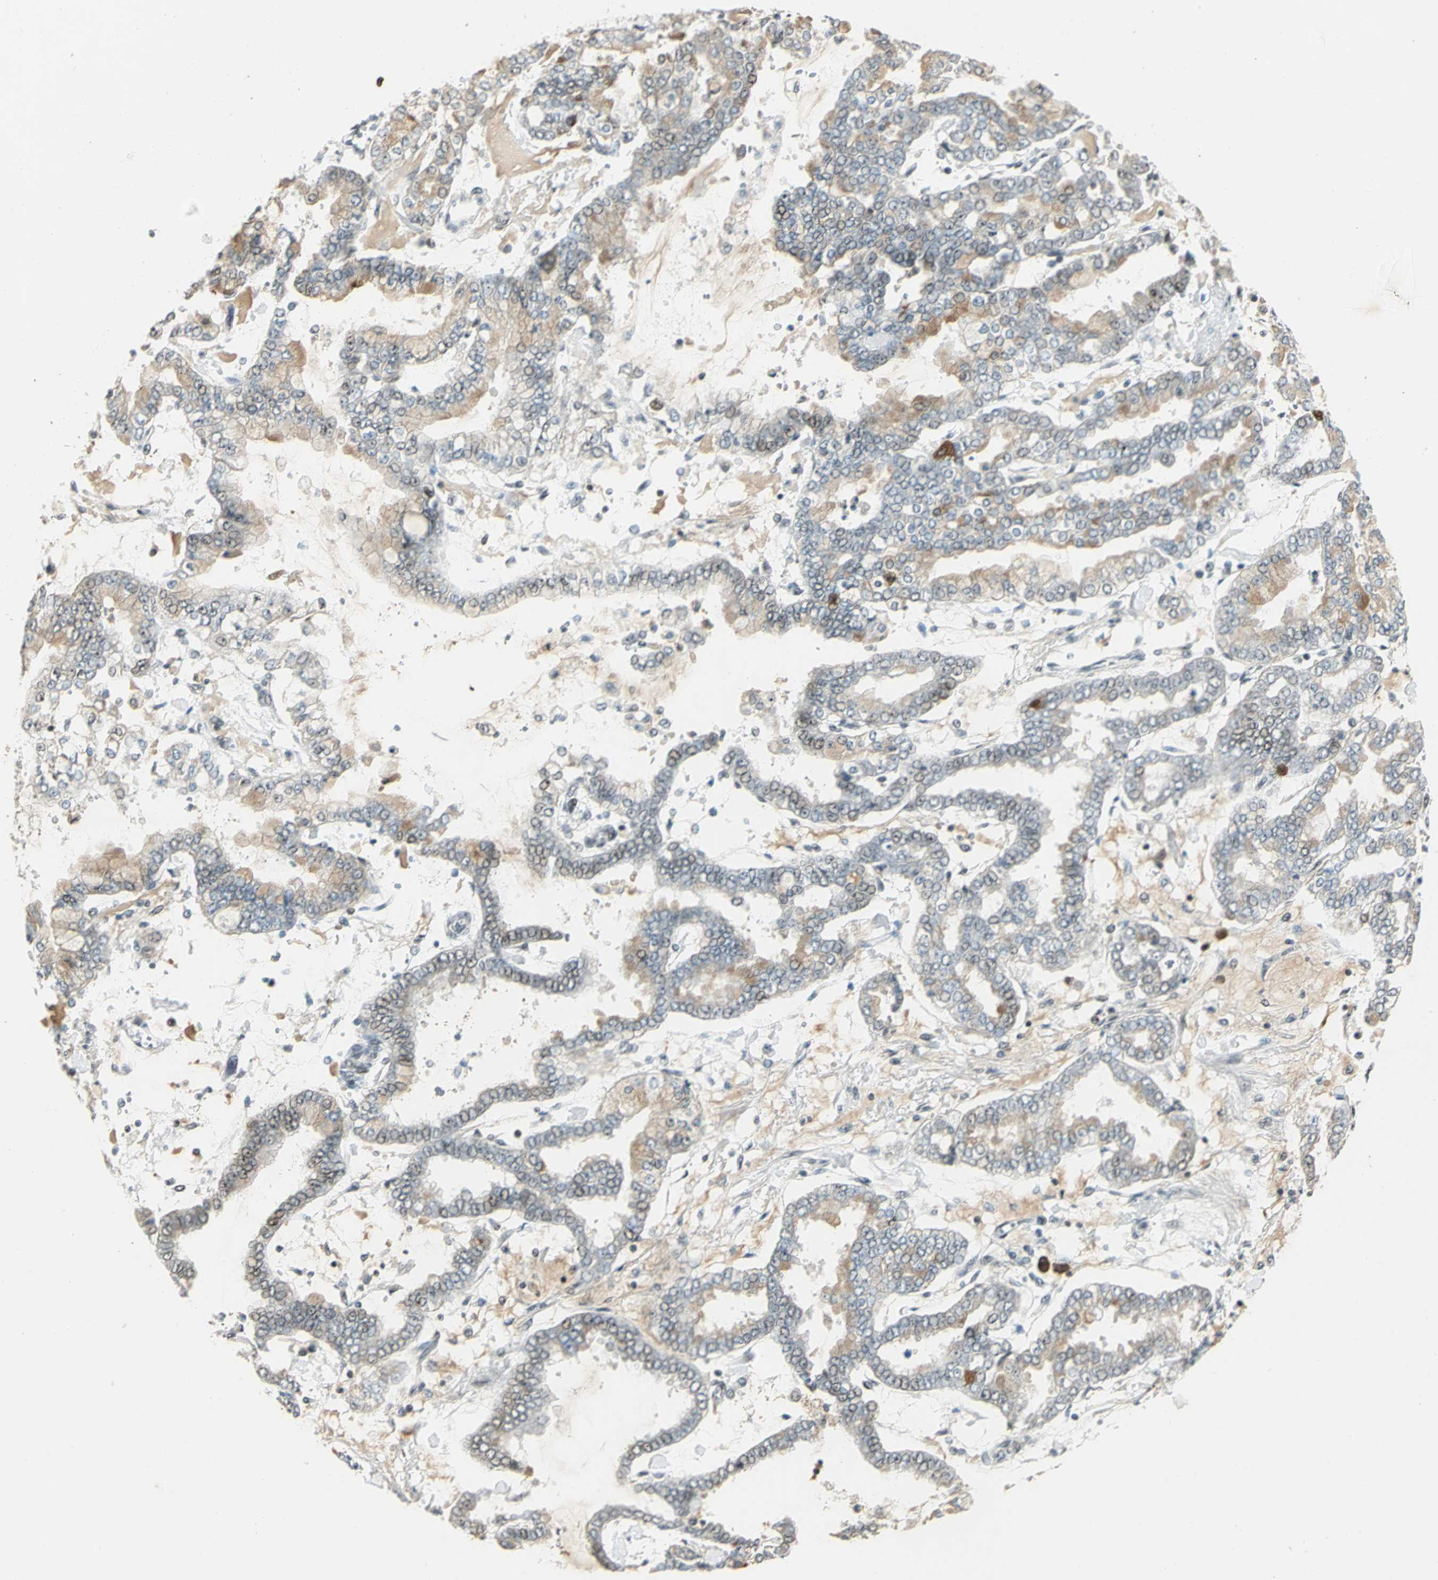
{"staining": {"intensity": "weak", "quantity": "25%-75%", "location": "cytoplasmic/membranous,nuclear"}, "tissue": "stomach cancer", "cell_type": "Tumor cells", "image_type": "cancer", "snomed": [{"axis": "morphology", "description": "Normal tissue, NOS"}, {"axis": "morphology", "description": "Adenocarcinoma, NOS"}, {"axis": "topography", "description": "Stomach, upper"}, {"axis": "topography", "description": "Stomach"}], "caption": "Human stomach cancer (adenocarcinoma) stained with a brown dye displays weak cytoplasmic/membranous and nuclear positive positivity in about 25%-75% of tumor cells.", "gene": "CCNT1", "patient": {"sex": "male", "age": 76}}